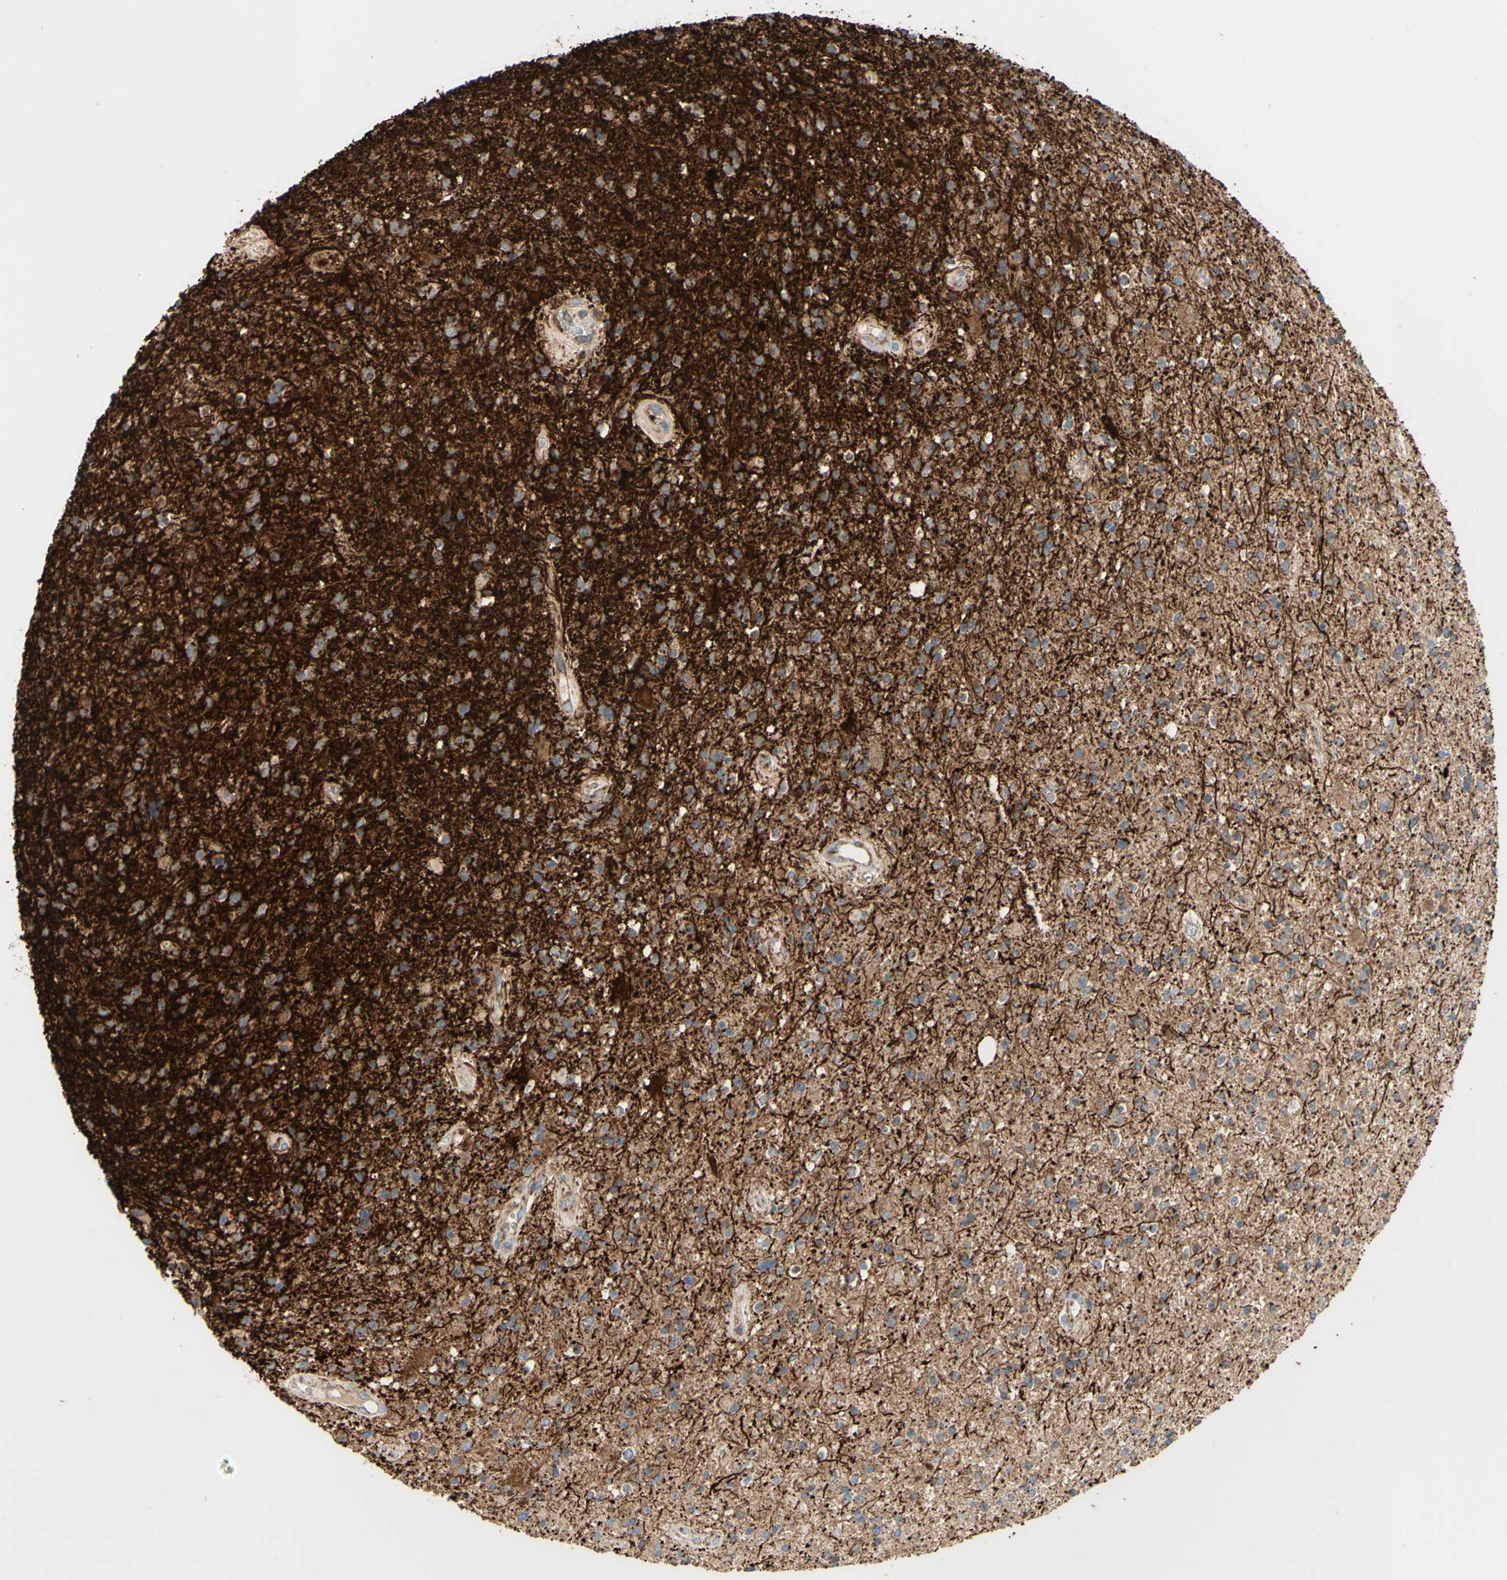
{"staining": {"intensity": "moderate", "quantity": ">75%", "location": "cytoplasmic/membranous"}, "tissue": "glioma", "cell_type": "Tumor cells", "image_type": "cancer", "snomed": [{"axis": "morphology", "description": "Glioma, malignant, High grade"}, {"axis": "topography", "description": "Brain"}], "caption": "Moderate cytoplasmic/membranous expression is identified in about >75% of tumor cells in glioma. Using DAB (brown) and hematoxylin (blue) stains, captured at high magnification using brightfield microscopy.", "gene": "ARMC10", "patient": {"sex": "male", "age": 33}}